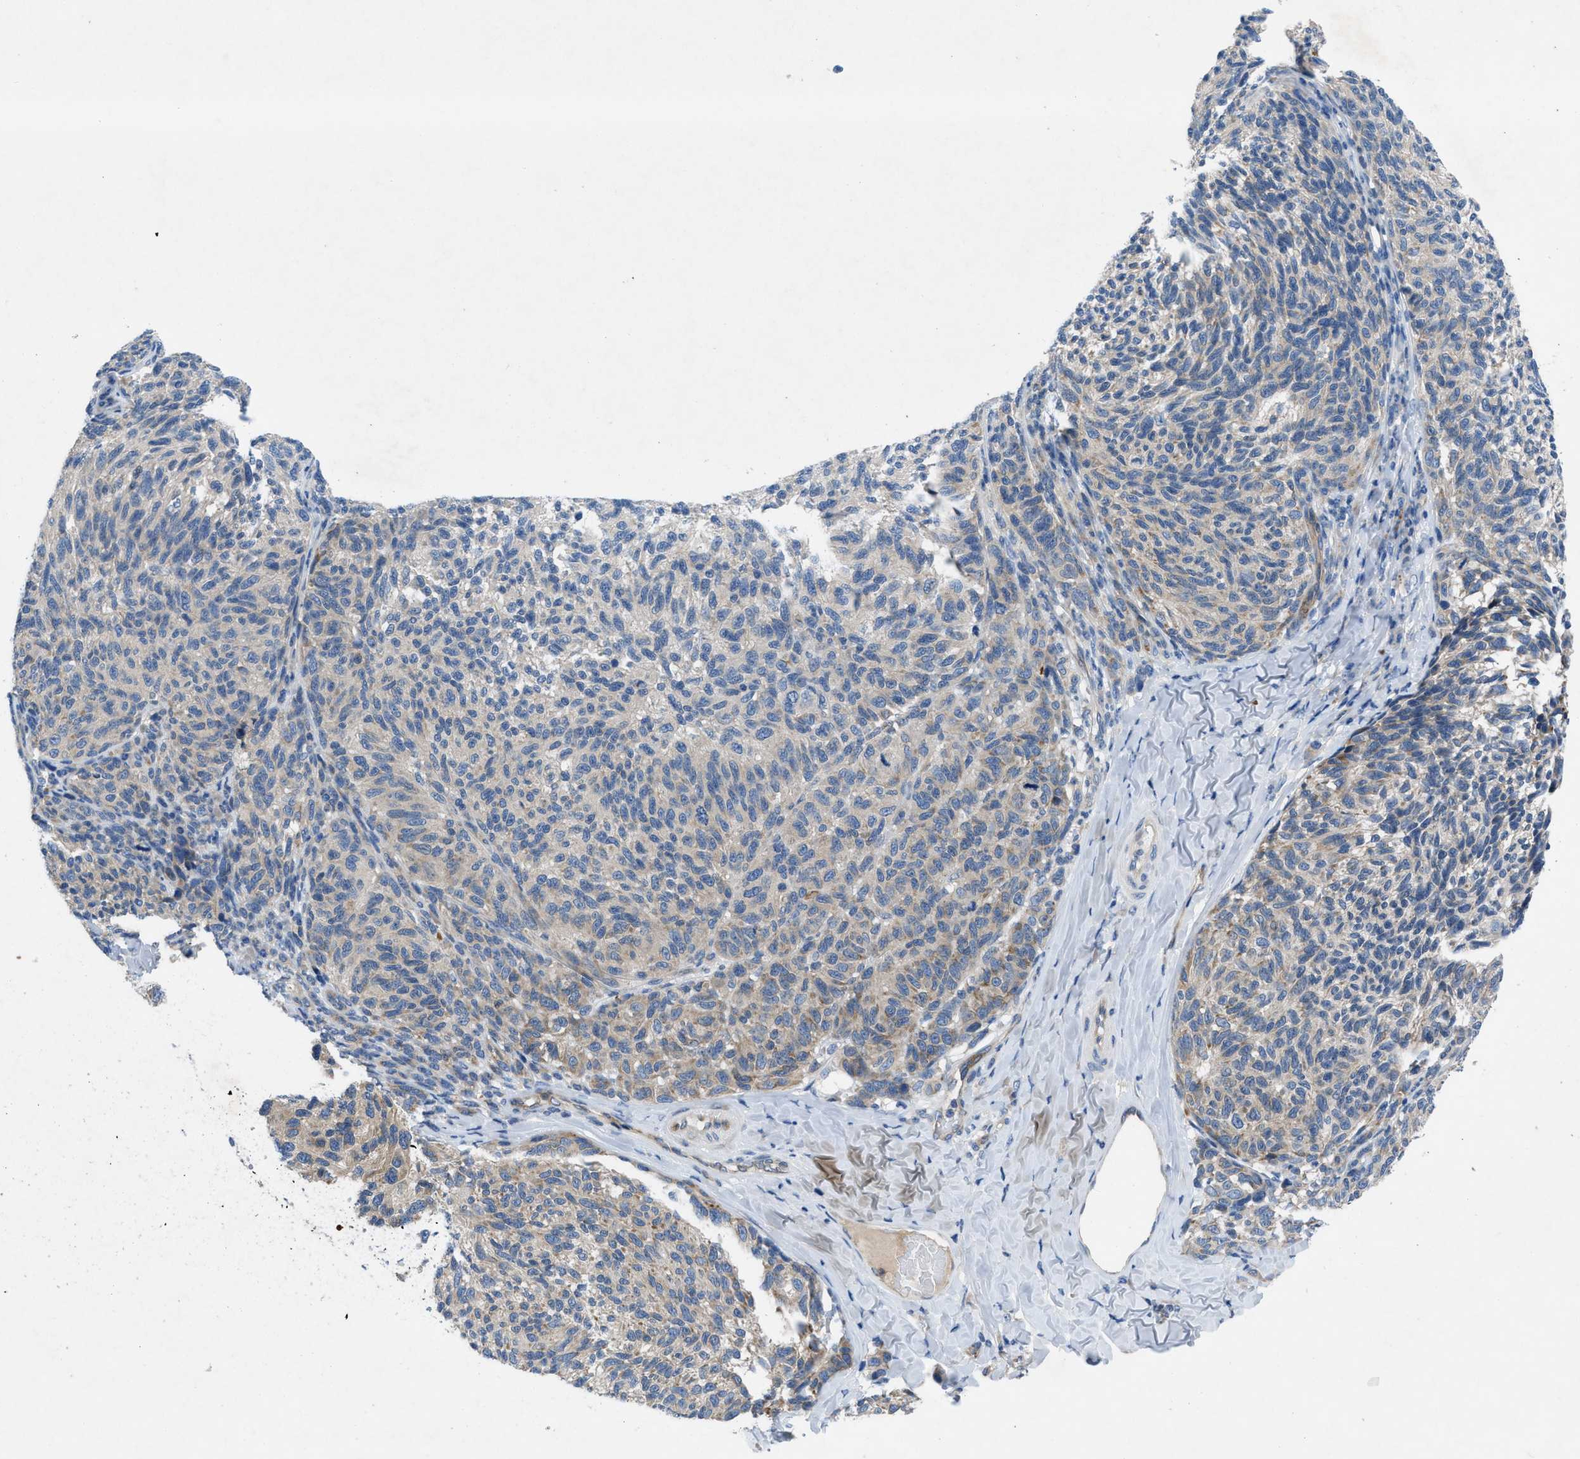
{"staining": {"intensity": "weak", "quantity": "25%-75%", "location": "cytoplasmic/membranous"}, "tissue": "melanoma", "cell_type": "Tumor cells", "image_type": "cancer", "snomed": [{"axis": "morphology", "description": "Malignant melanoma, NOS"}, {"axis": "topography", "description": "Skin"}], "caption": "IHC (DAB (3,3'-diaminobenzidine)) staining of human malignant melanoma displays weak cytoplasmic/membranous protein expression in approximately 25%-75% of tumor cells. The protein of interest is stained brown, and the nuclei are stained in blue (DAB IHC with brightfield microscopy, high magnification).", "gene": "PGR", "patient": {"sex": "female", "age": 73}}